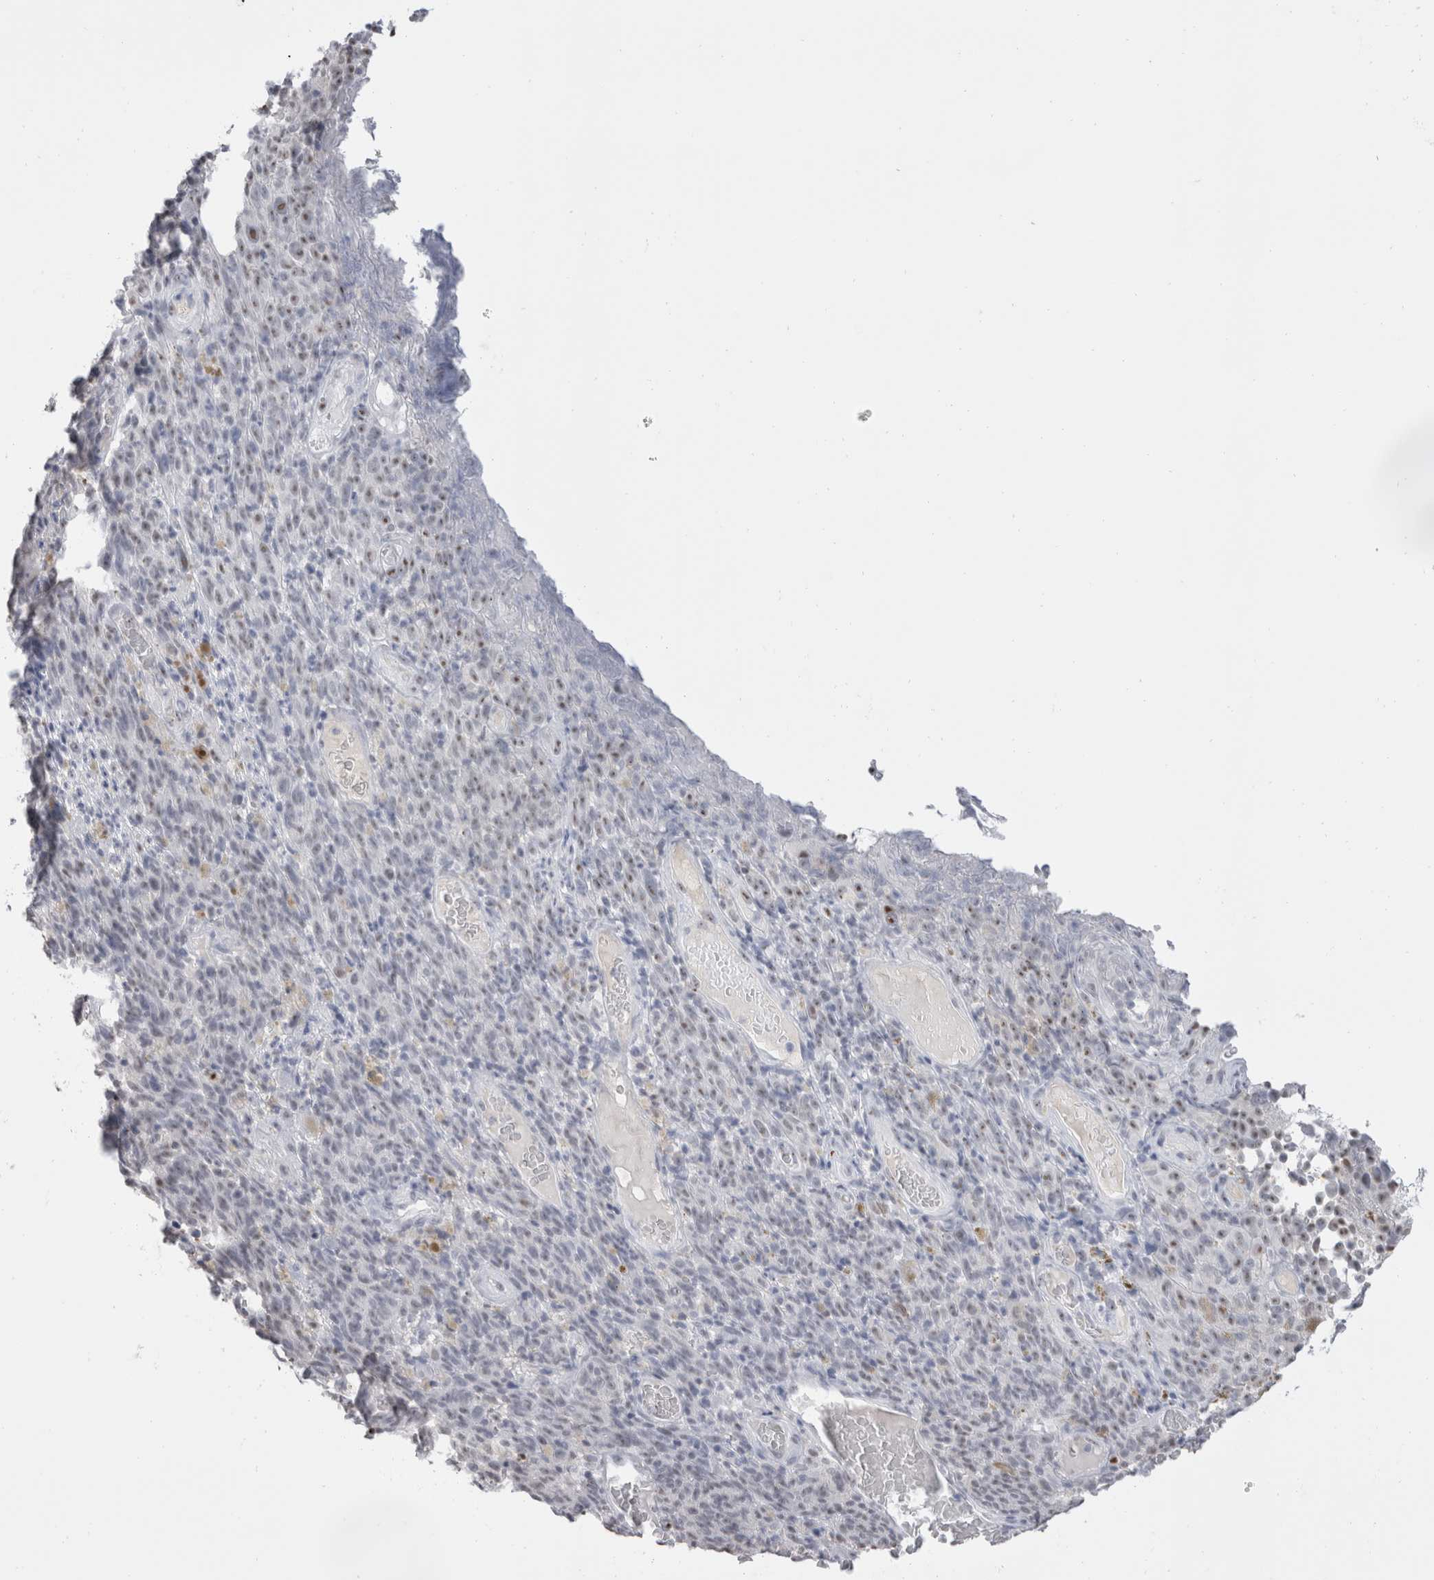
{"staining": {"intensity": "weak", "quantity": "<25%", "location": "nuclear"}, "tissue": "melanoma", "cell_type": "Tumor cells", "image_type": "cancer", "snomed": [{"axis": "morphology", "description": "Malignant melanoma, NOS"}, {"axis": "topography", "description": "Skin"}], "caption": "Micrograph shows no significant protein expression in tumor cells of melanoma.", "gene": "CADM3", "patient": {"sex": "female", "age": 82}}